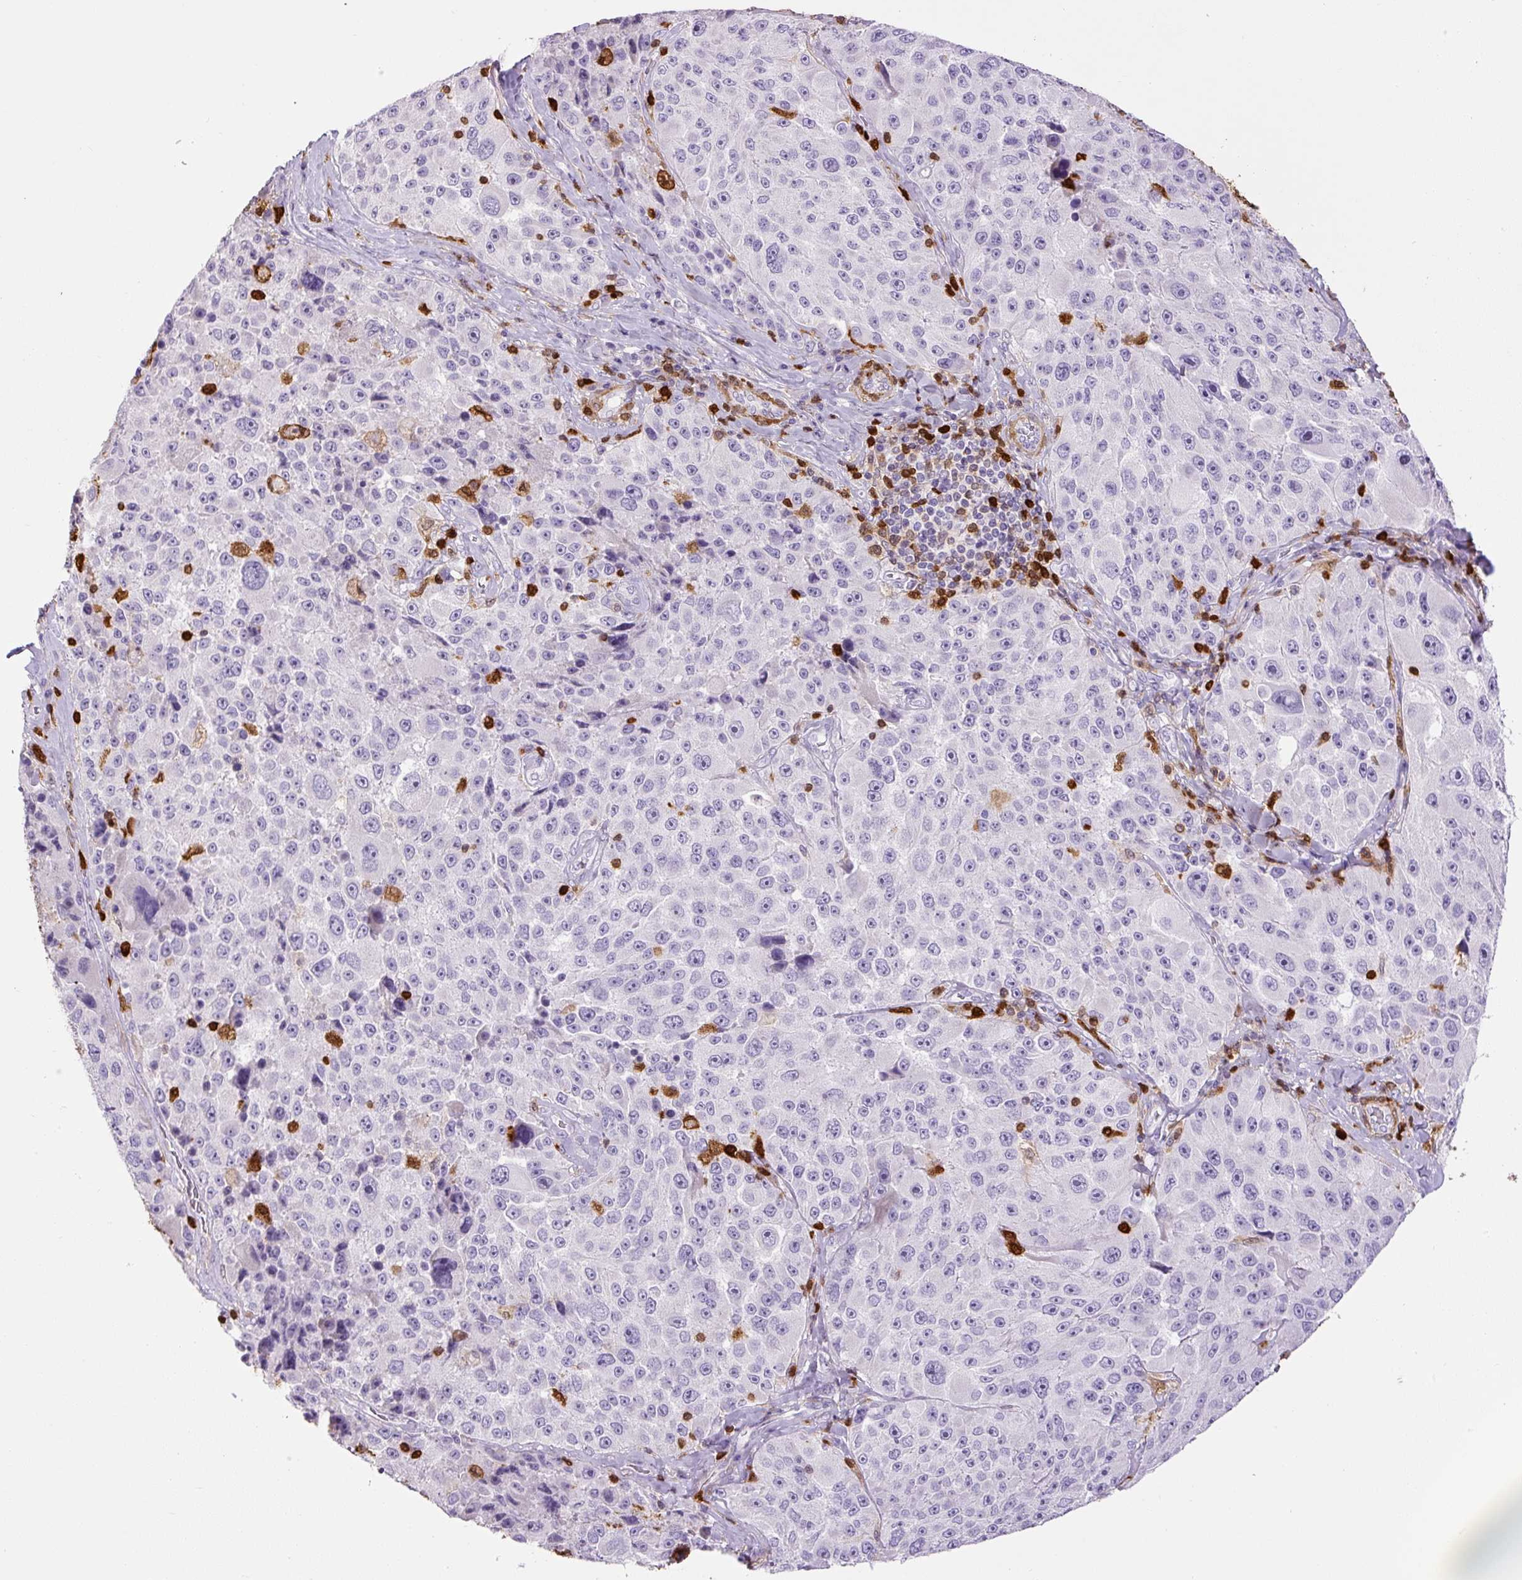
{"staining": {"intensity": "negative", "quantity": "none", "location": "none"}, "tissue": "melanoma", "cell_type": "Tumor cells", "image_type": "cancer", "snomed": [{"axis": "morphology", "description": "Malignant melanoma, Metastatic site"}, {"axis": "topography", "description": "Lymph node"}], "caption": "This is an immunohistochemistry image of malignant melanoma (metastatic site). There is no staining in tumor cells.", "gene": "S100A4", "patient": {"sex": "male", "age": 62}}